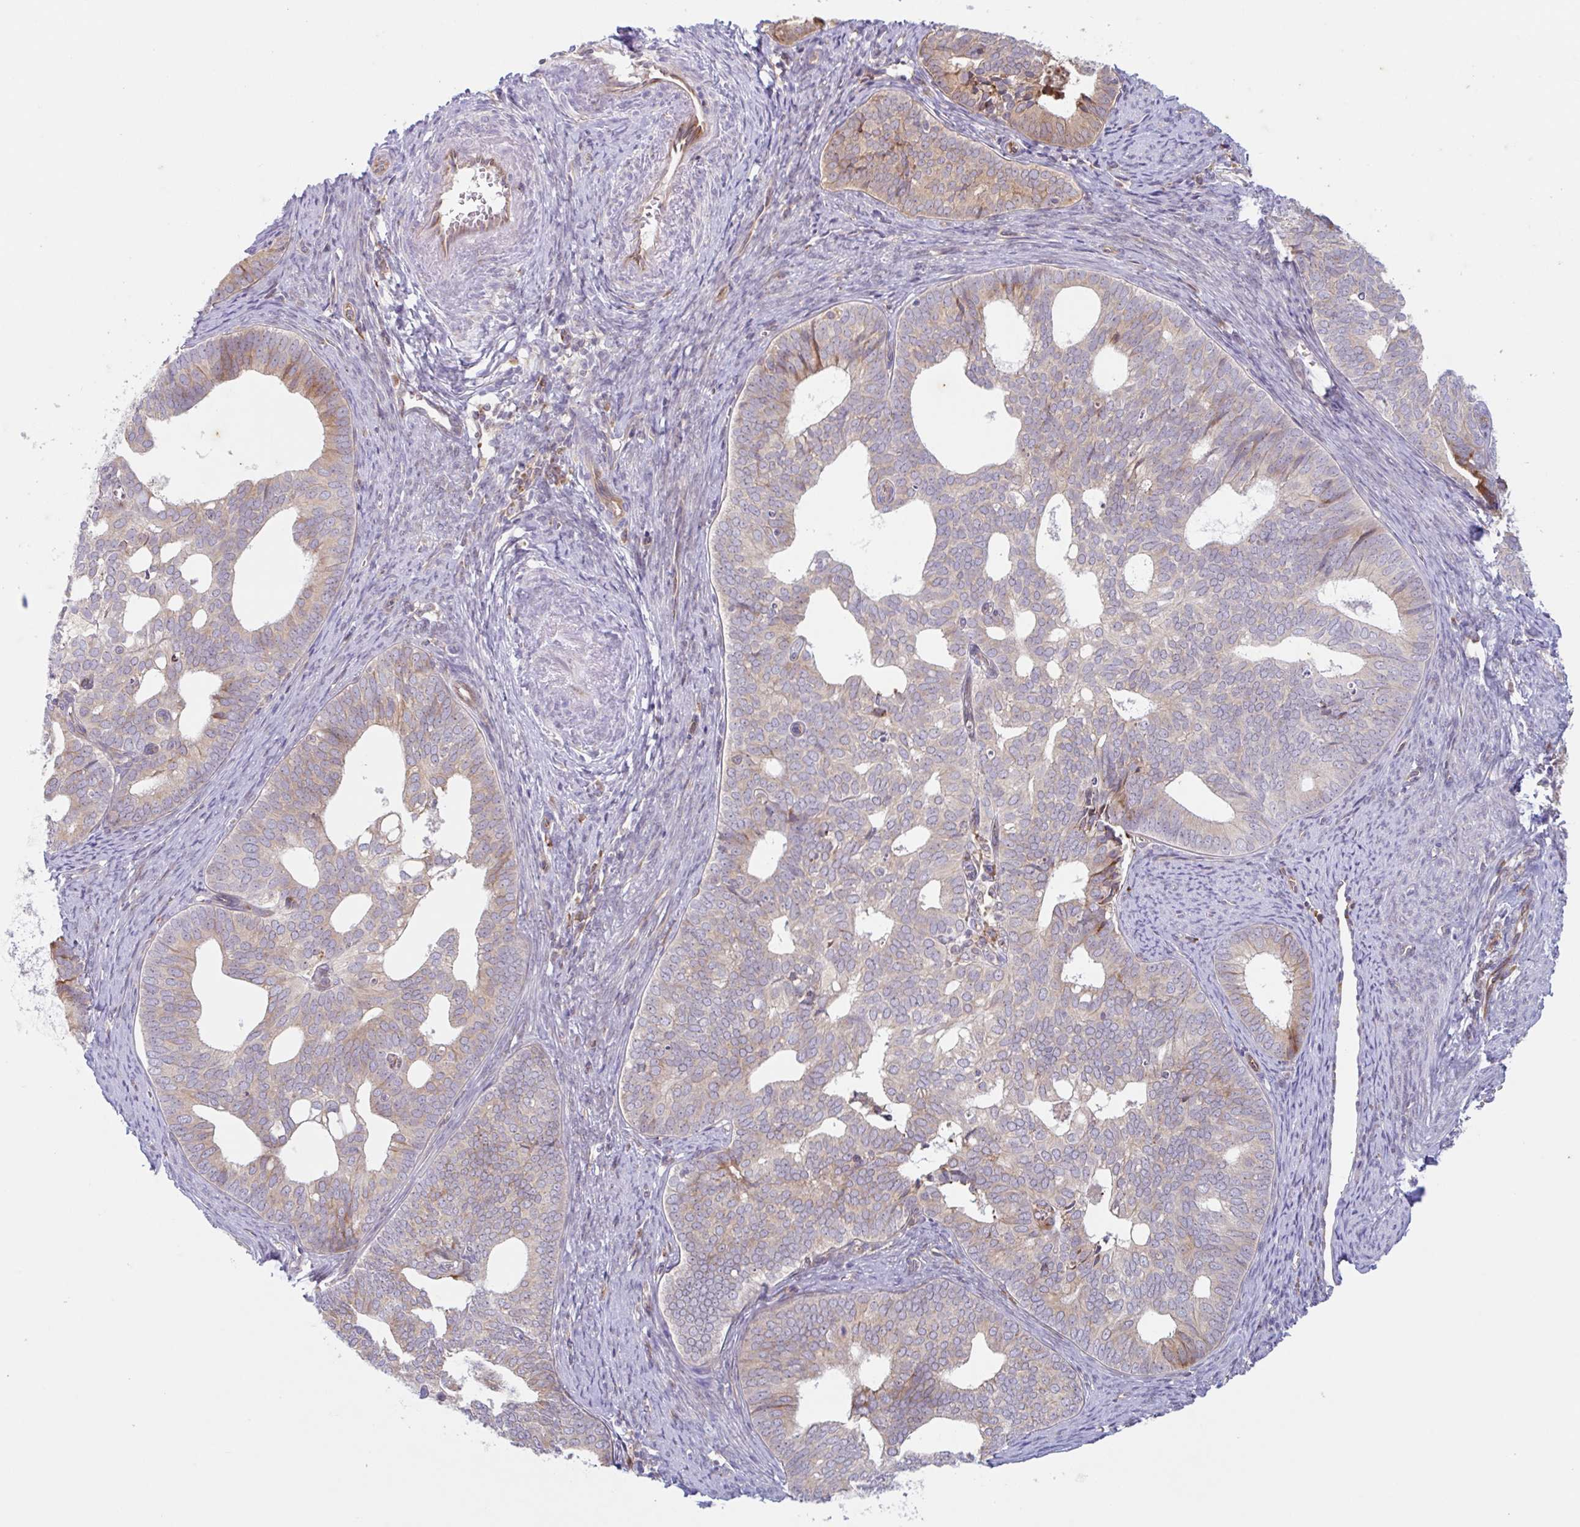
{"staining": {"intensity": "moderate", "quantity": "25%-75%", "location": "cytoplasmic/membranous"}, "tissue": "endometrial cancer", "cell_type": "Tumor cells", "image_type": "cancer", "snomed": [{"axis": "morphology", "description": "Adenocarcinoma, NOS"}, {"axis": "topography", "description": "Endometrium"}], "caption": "Tumor cells demonstrate medium levels of moderate cytoplasmic/membranous positivity in about 25%-75% of cells in human endometrial cancer (adenocarcinoma).", "gene": "RIT1", "patient": {"sex": "female", "age": 75}}